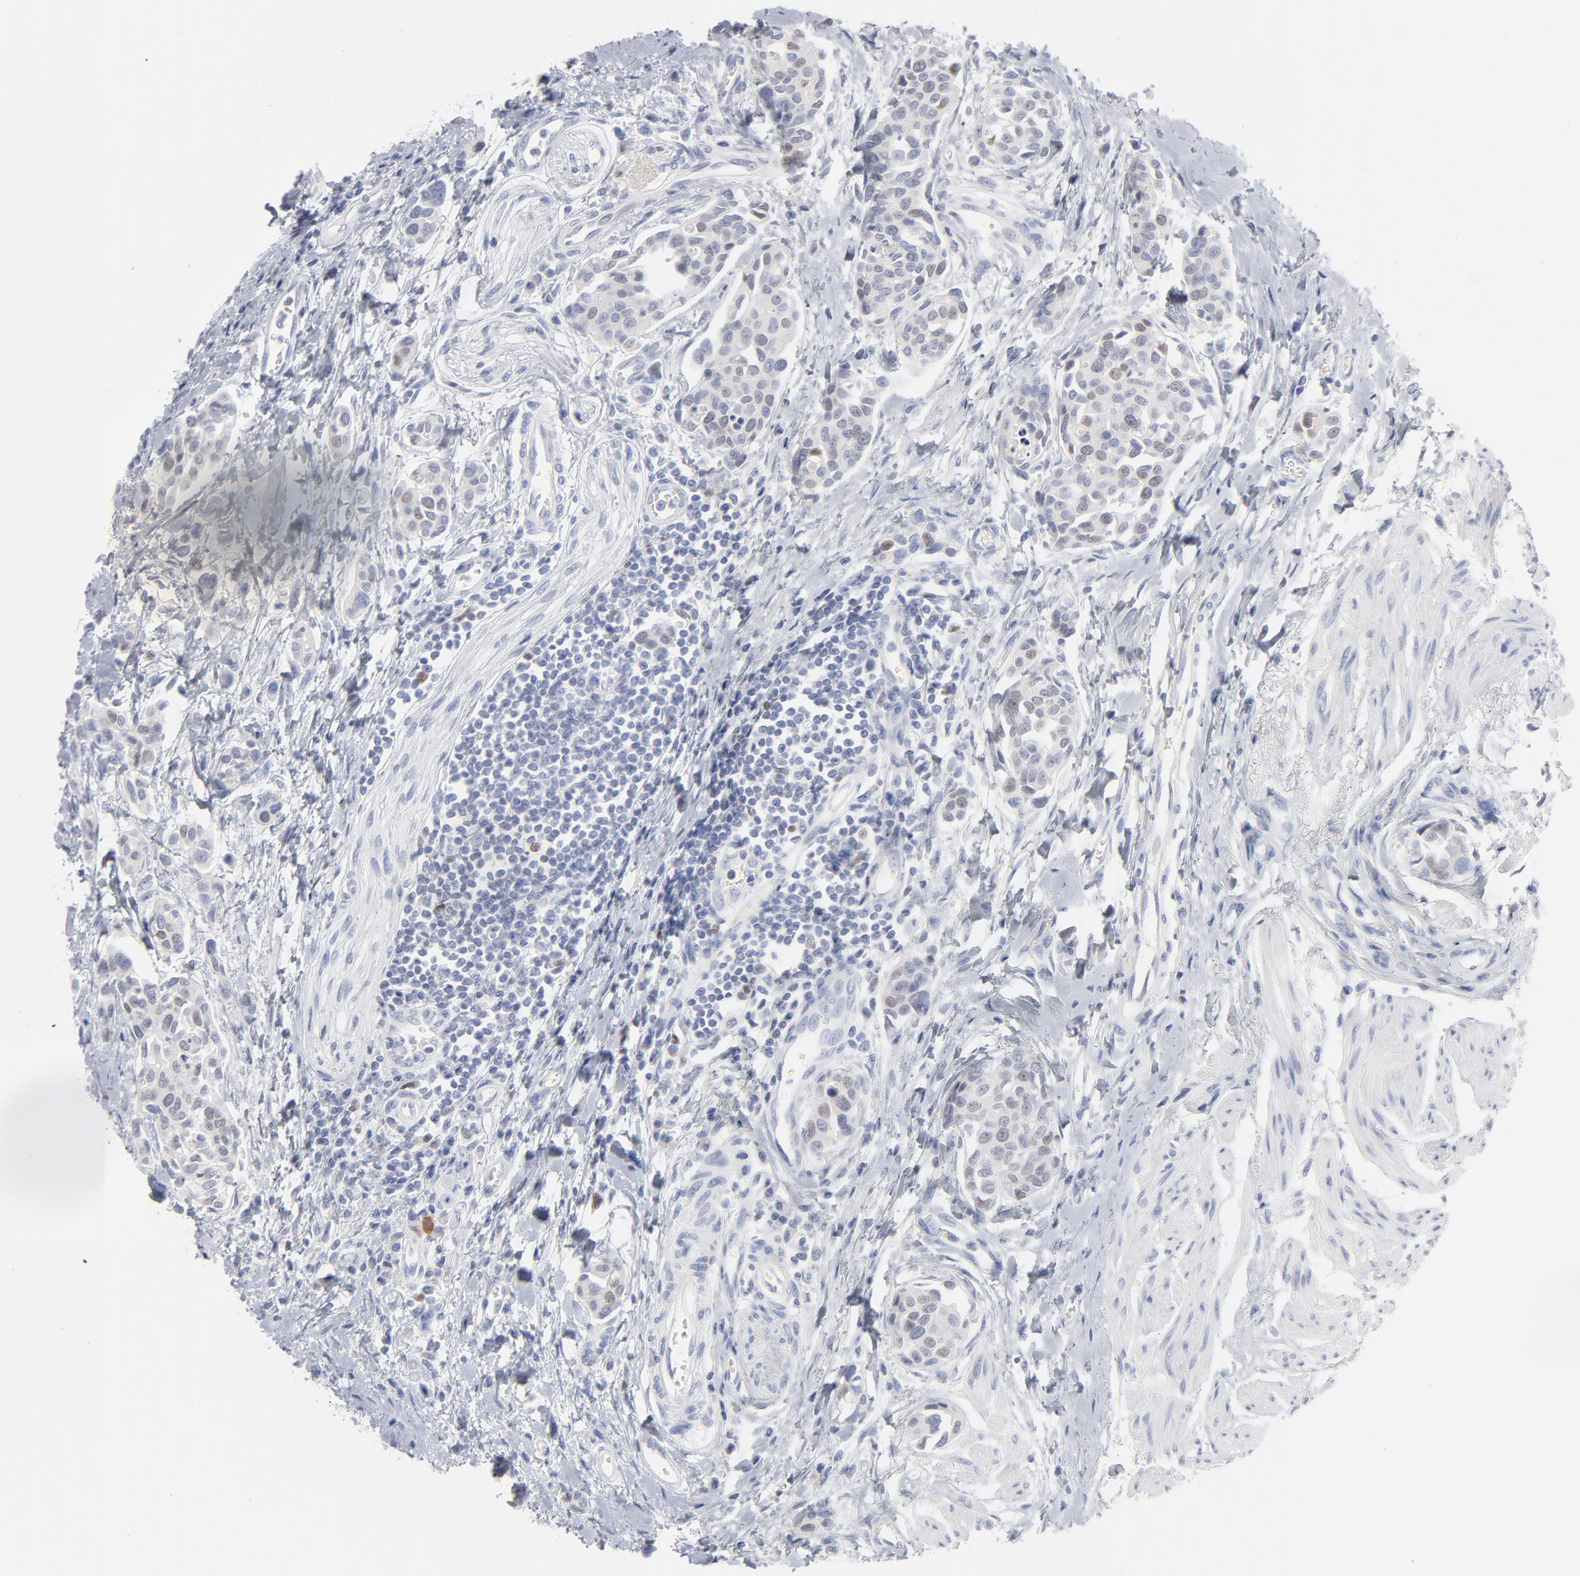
{"staining": {"intensity": "weak", "quantity": "25%-75%", "location": "nuclear"}, "tissue": "urothelial cancer", "cell_type": "Tumor cells", "image_type": "cancer", "snomed": [{"axis": "morphology", "description": "Urothelial carcinoma, High grade"}, {"axis": "topography", "description": "Urinary bladder"}], "caption": "Immunohistochemistry micrograph of urothelial cancer stained for a protein (brown), which reveals low levels of weak nuclear expression in about 25%-75% of tumor cells.", "gene": "MCM7", "patient": {"sex": "male", "age": 78}}